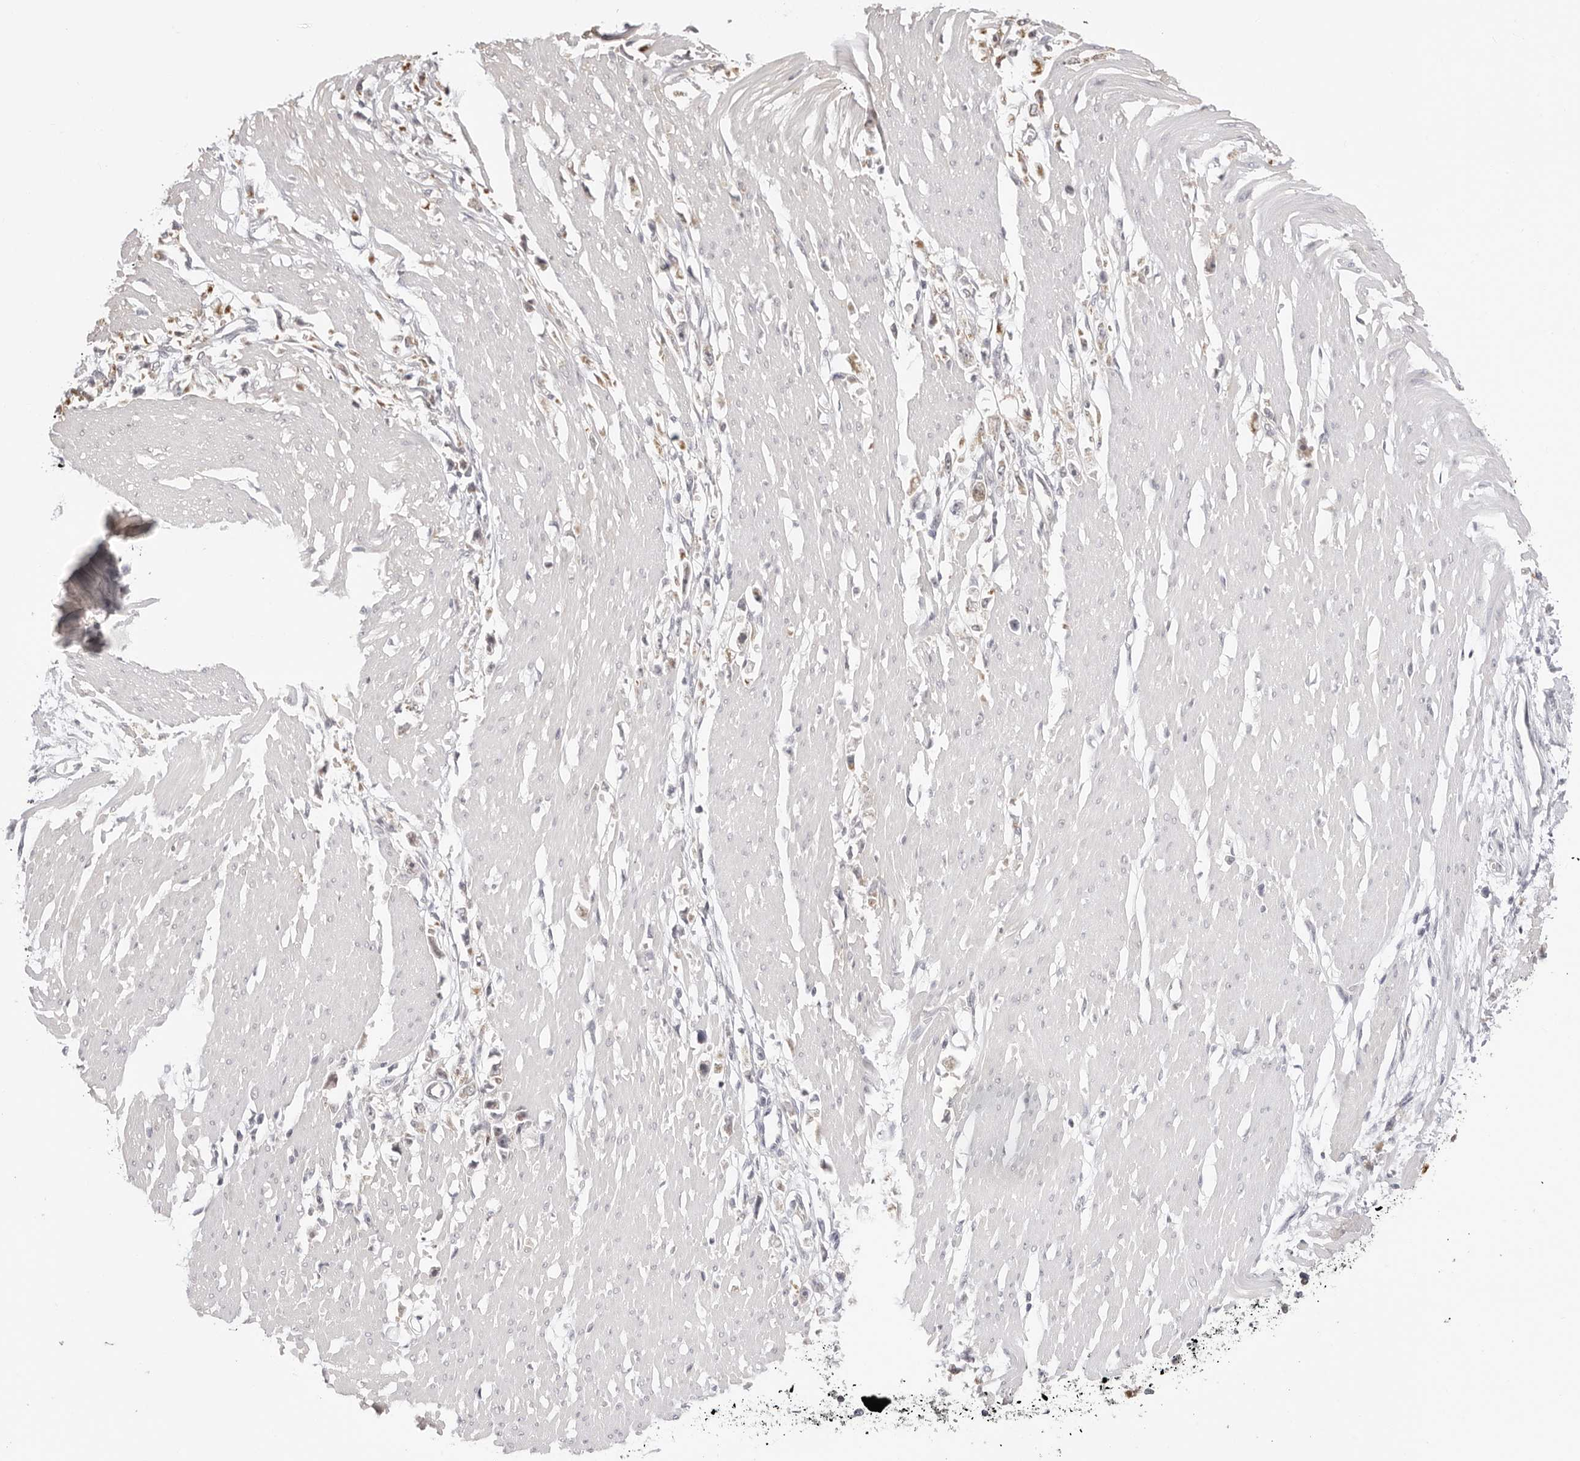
{"staining": {"intensity": "weak", "quantity": "<25%", "location": "cytoplasmic/membranous"}, "tissue": "stomach cancer", "cell_type": "Tumor cells", "image_type": "cancer", "snomed": [{"axis": "morphology", "description": "Adenocarcinoma, NOS"}, {"axis": "topography", "description": "Stomach"}], "caption": "This is an immunohistochemistry micrograph of human stomach adenocarcinoma. There is no expression in tumor cells.", "gene": "FDPS", "patient": {"sex": "female", "age": 59}}